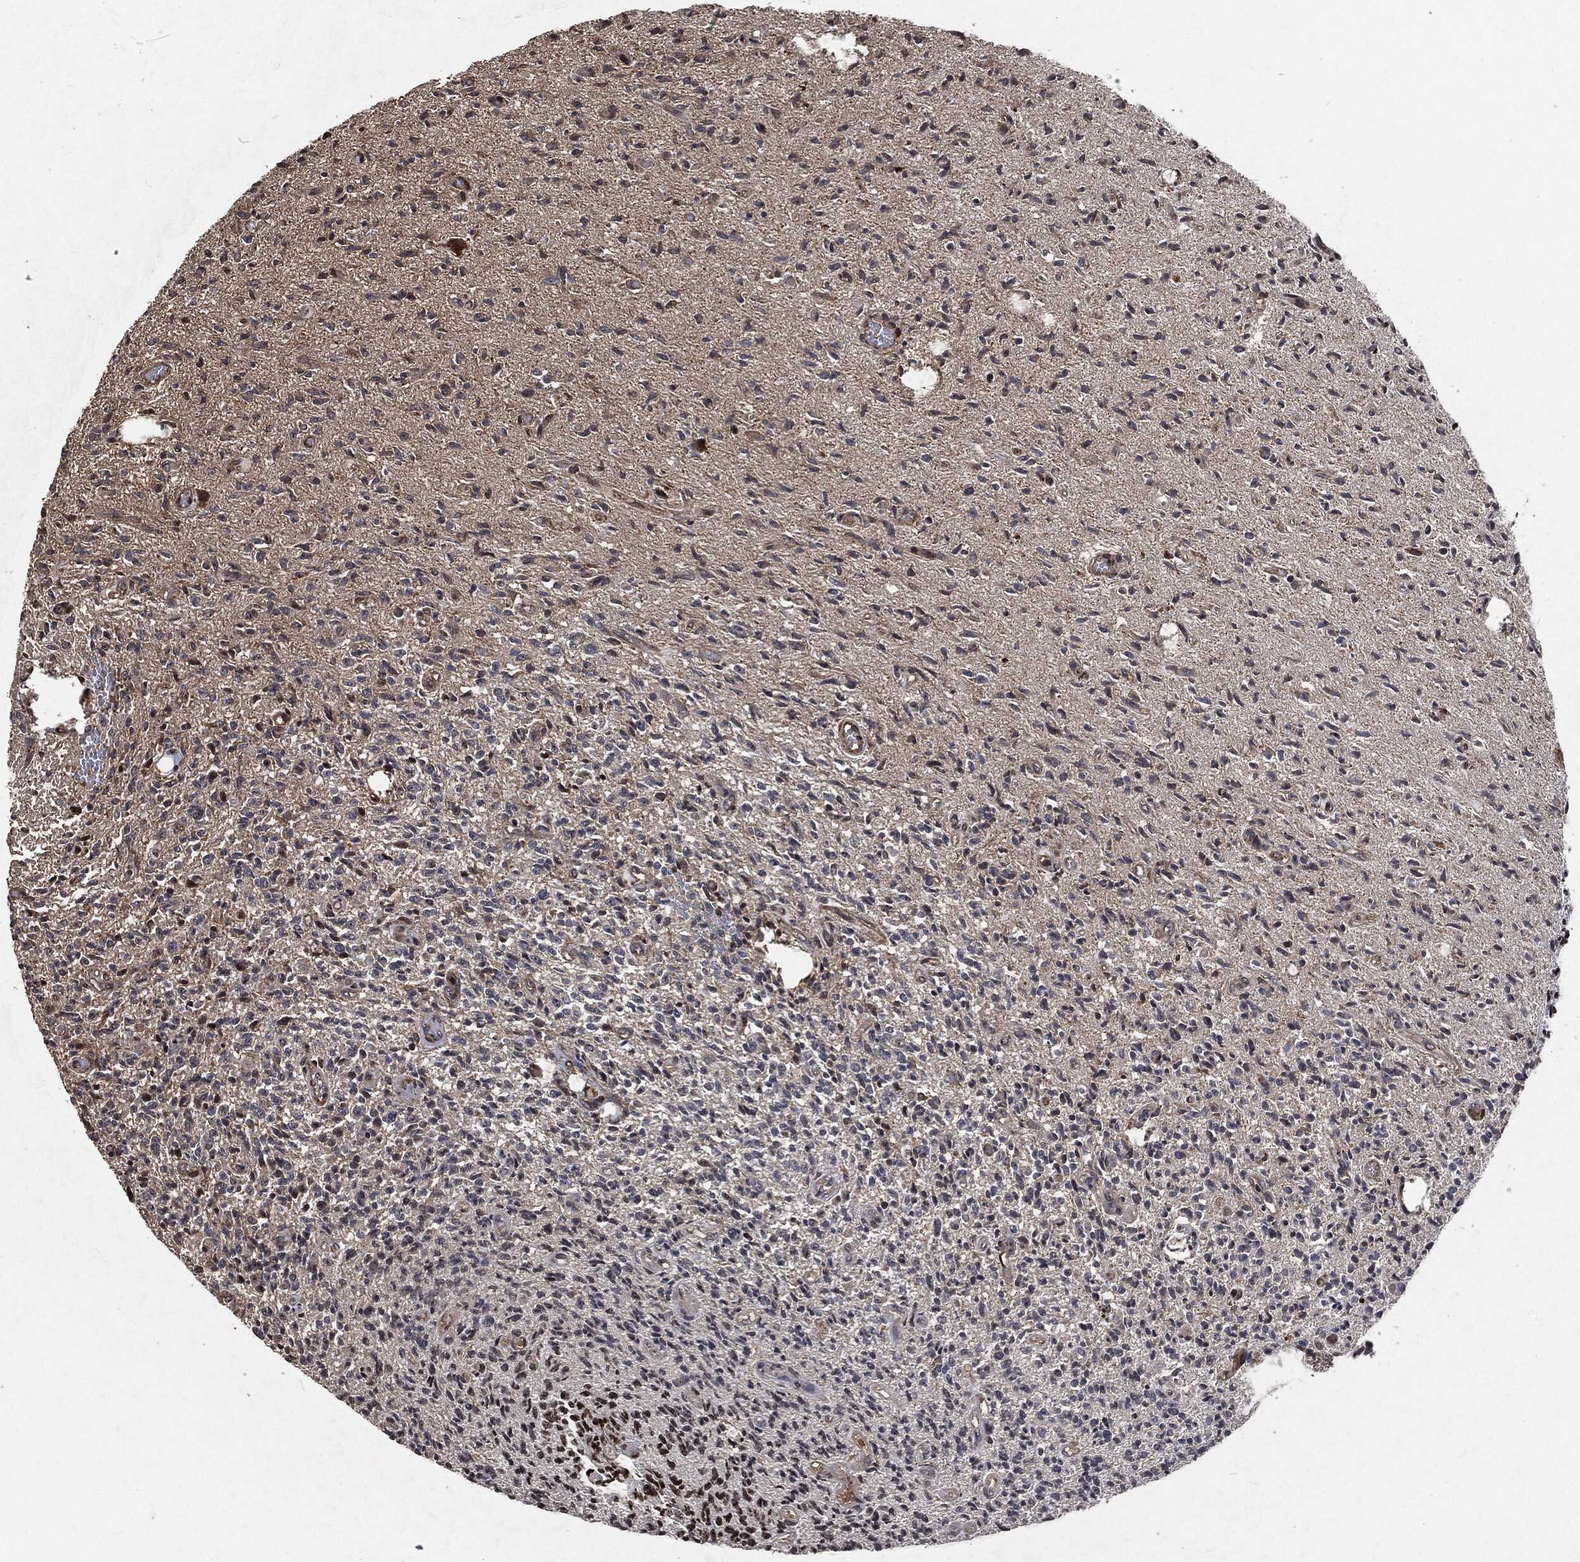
{"staining": {"intensity": "moderate", "quantity": "<25%", "location": "nuclear"}, "tissue": "glioma", "cell_type": "Tumor cells", "image_type": "cancer", "snomed": [{"axis": "morphology", "description": "Glioma, malignant, High grade"}, {"axis": "topography", "description": "Brain"}], "caption": "Tumor cells display moderate nuclear positivity in approximately <25% of cells in high-grade glioma (malignant).", "gene": "SNAI1", "patient": {"sex": "male", "age": 64}}